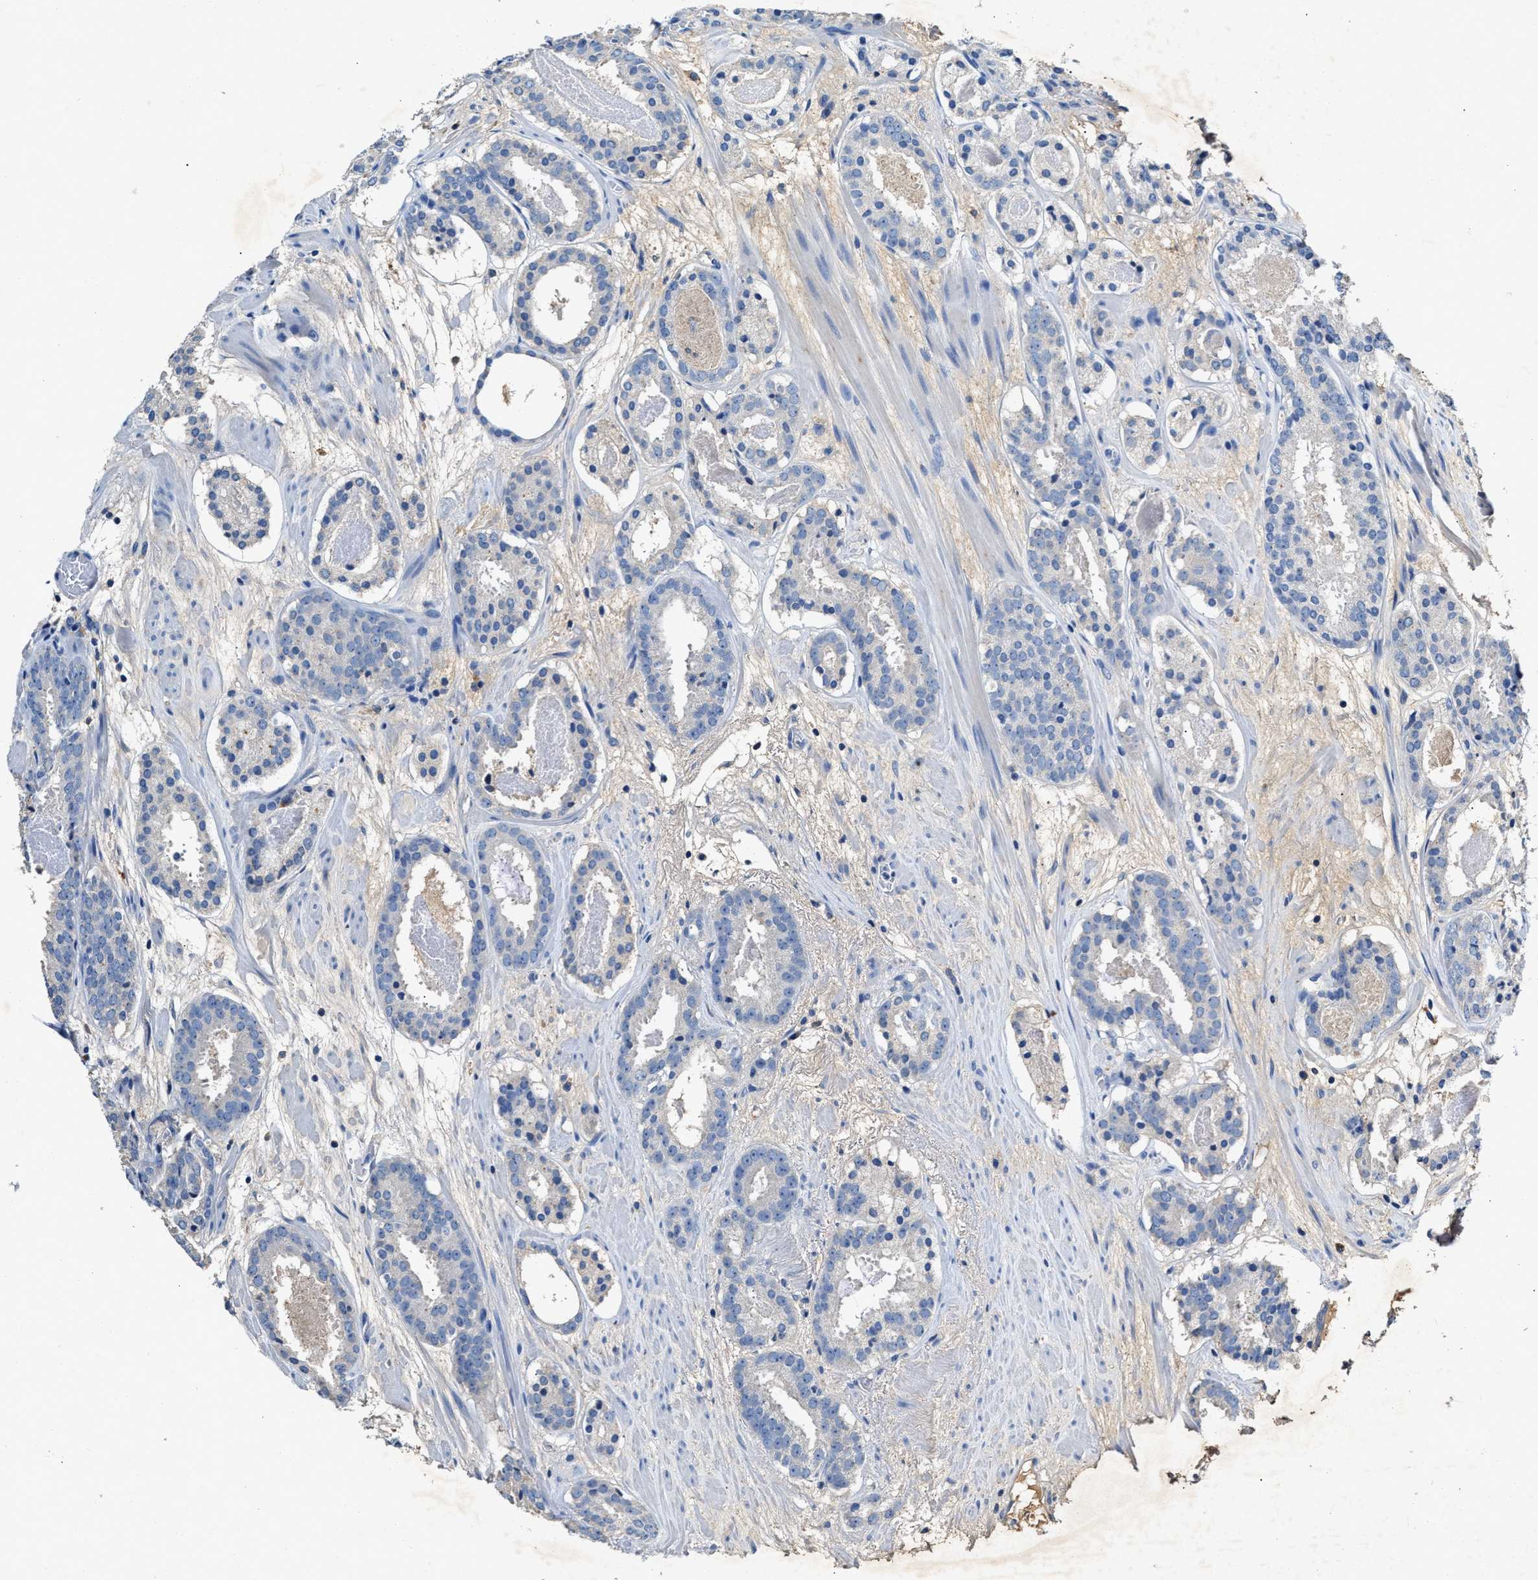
{"staining": {"intensity": "negative", "quantity": "none", "location": "none"}, "tissue": "prostate cancer", "cell_type": "Tumor cells", "image_type": "cancer", "snomed": [{"axis": "morphology", "description": "Adenocarcinoma, Low grade"}, {"axis": "topography", "description": "Prostate"}], "caption": "Micrograph shows no protein positivity in tumor cells of low-grade adenocarcinoma (prostate) tissue.", "gene": "SLCO2B1", "patient": {"sex": "male", "age": 69}}